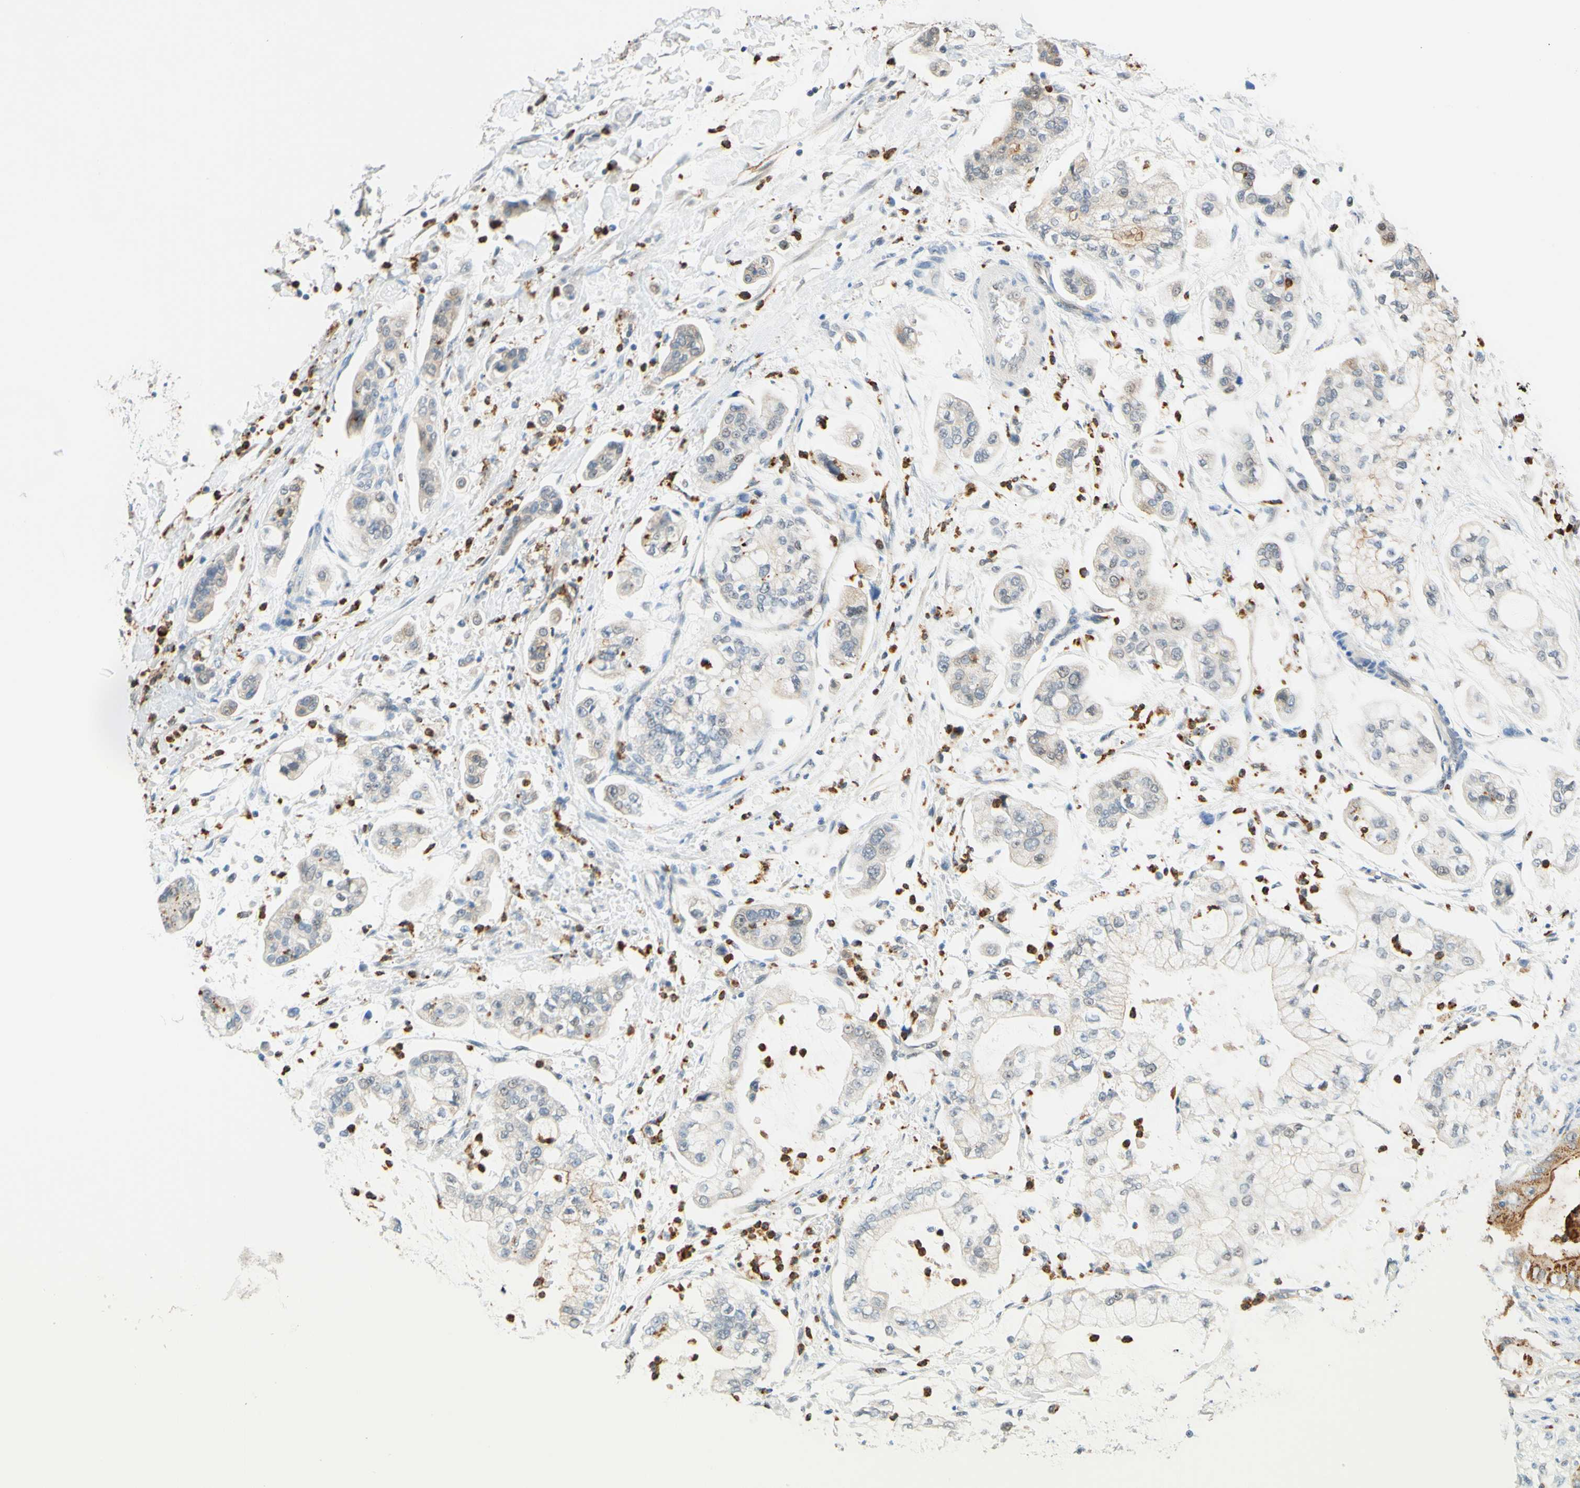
{"staining": {"intensity": "negative", "quantity": "none", "location": "none"}, "tissue": "stomach cancer", "cell_type": "Tumor cells", "image_type": "cancer", "snomed": [{"axis": "morphology", "description": "Adenocarcinoma, NOS"}, {"axis": "topography", "description": "Stomach"}], "caption": "The immunohistochemistry histopathology image has no significant positivity in tumor cells of stomach cancer (adenocarcinoma) tissue.", "gene": "TREM2", "patient": {"sex": "male", "age": 76}}